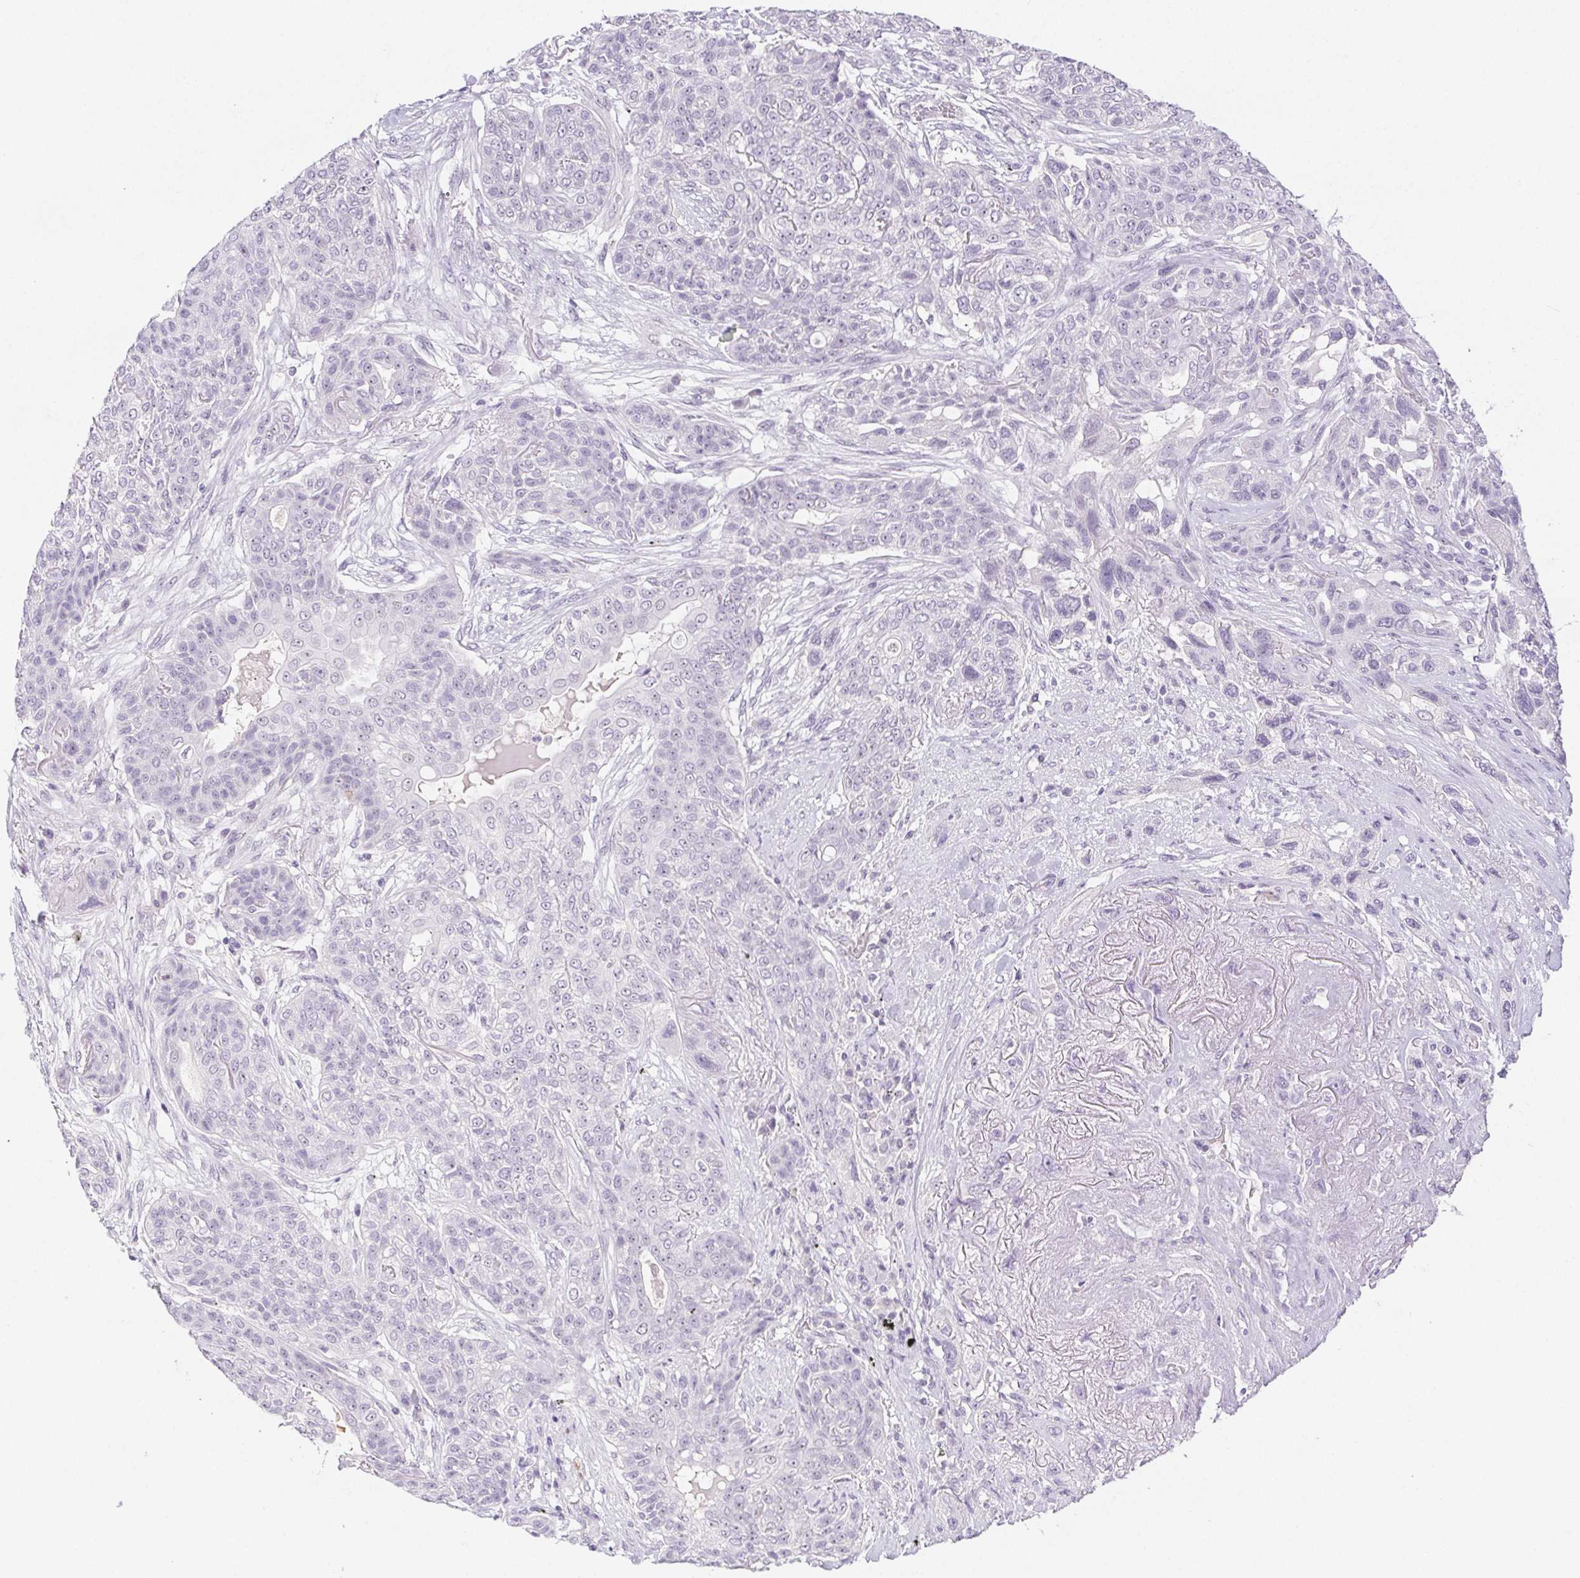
{"staining": {"intensity": "negative", "quantity": "none", "location": "none"}, "tissue": "lung cancer", "cell_type": "Tumor cells", "image_type": "cancer", "snomed": [{"axis": "morphology", "description": "Squamous cell carcinoma, NOS"}, {"axis": "topography", "description": "Lung"}], "caption": "IHC micrograph of lung cancer (squamous cell carcinoma) stained for a protein (brown), which displays no positivity in tumor cells.", "gene": "ST8SIA3", "patient": {"sex": "female", "age": 70}}